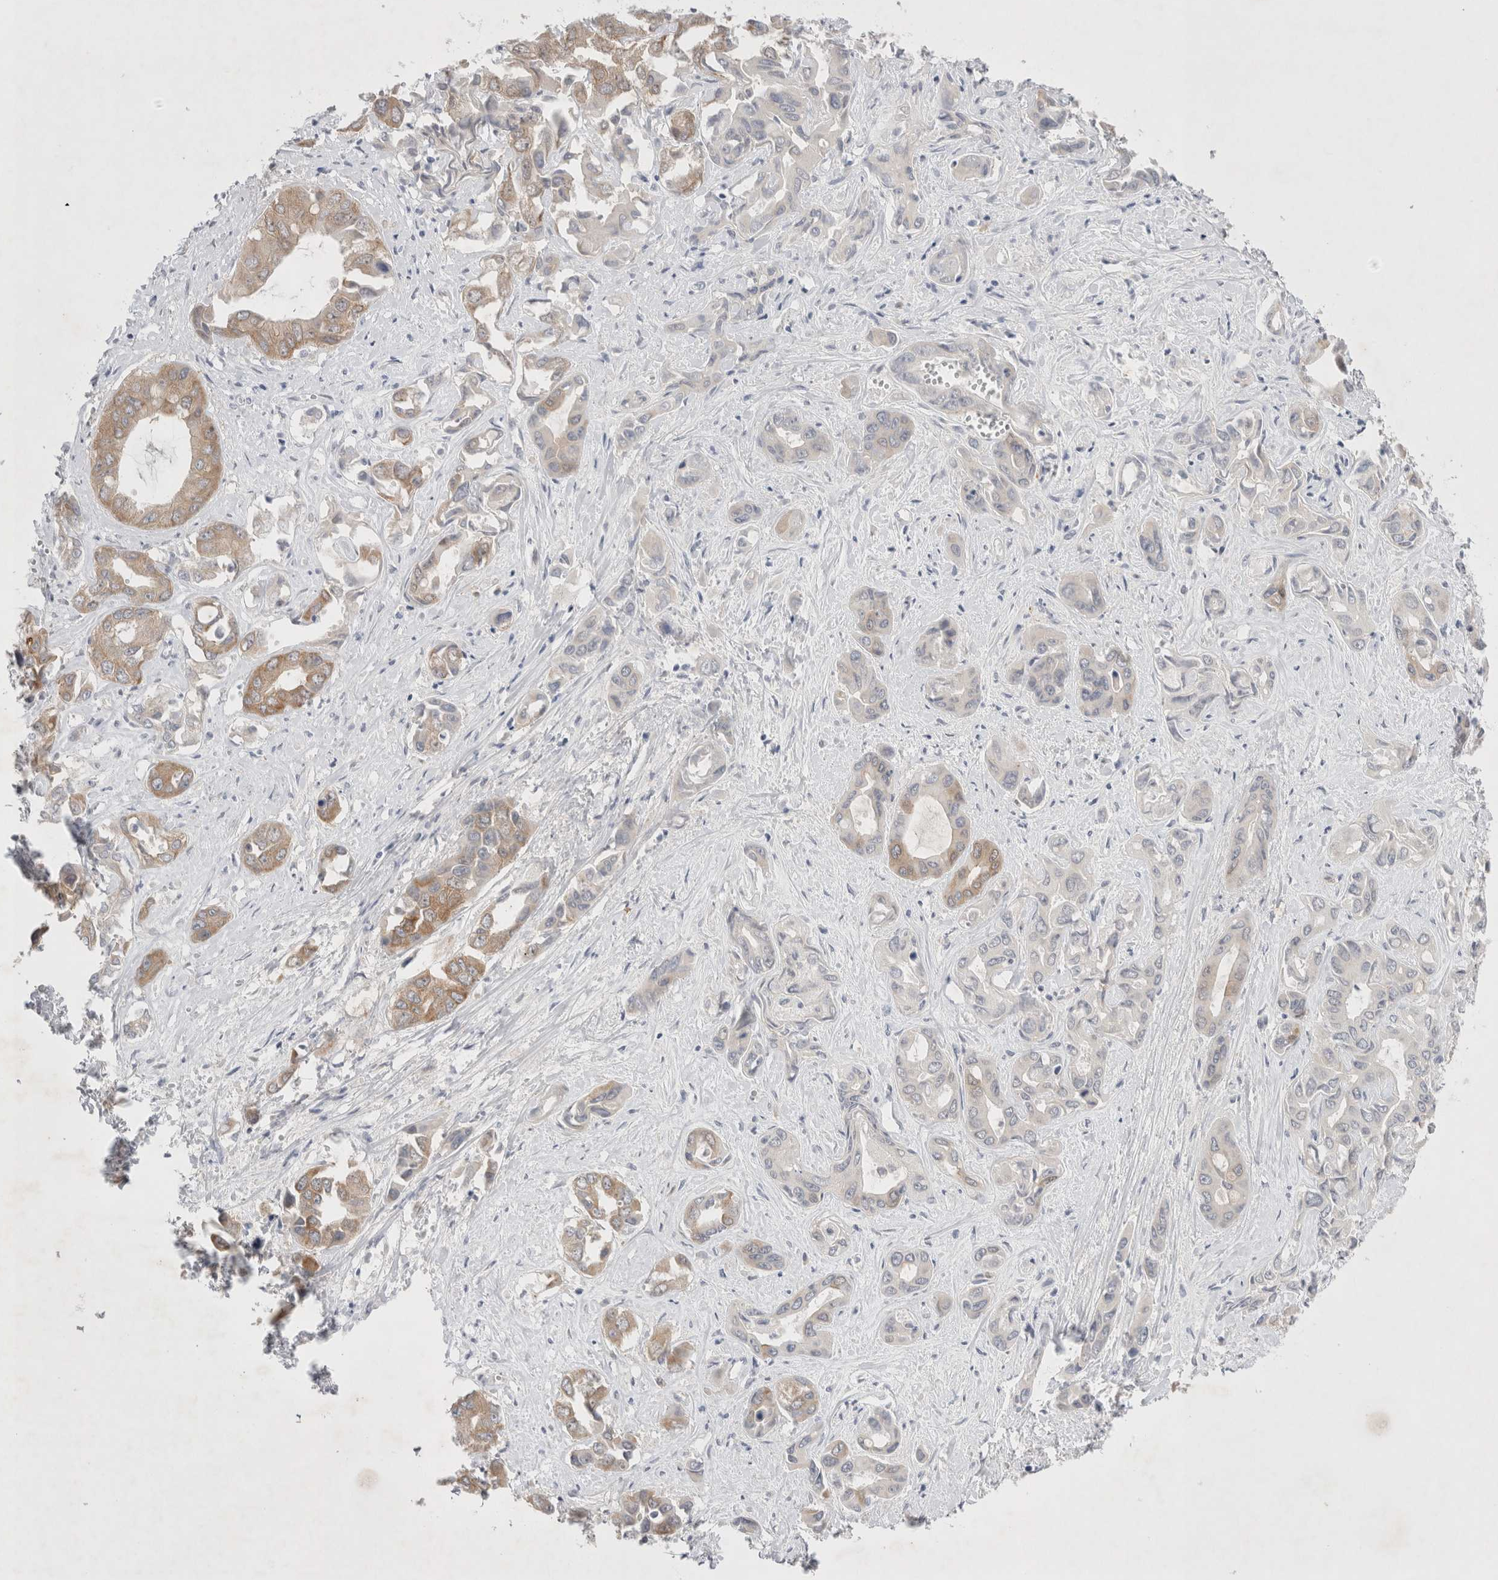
{"staining": {"intensity": "weak", "quantity": "25%-75%", "location": "cytoplasmic/membranous"}, "tissue": "liver cancer", "cell_type": "Tumor cells", "image_type": "cancer", "snomed": [{"axis": "morphology", "description": "Cholangiocarcinoma"}, {"axis": "topography", "description": "Liver"}], "caption": "Liver cholangiocarcinoma stained with DAB immunohistochemistry reveals low levels of weak cytoplasmic/membranous positivity in approximately 25%-75% of tumor cells. Using DAB (brown) and hematoxylin (blue) stains, captured at high magnification using brightfield microscopy.", "gene": "WIPF2", "patient": {"sex": "female", "age": 52}}